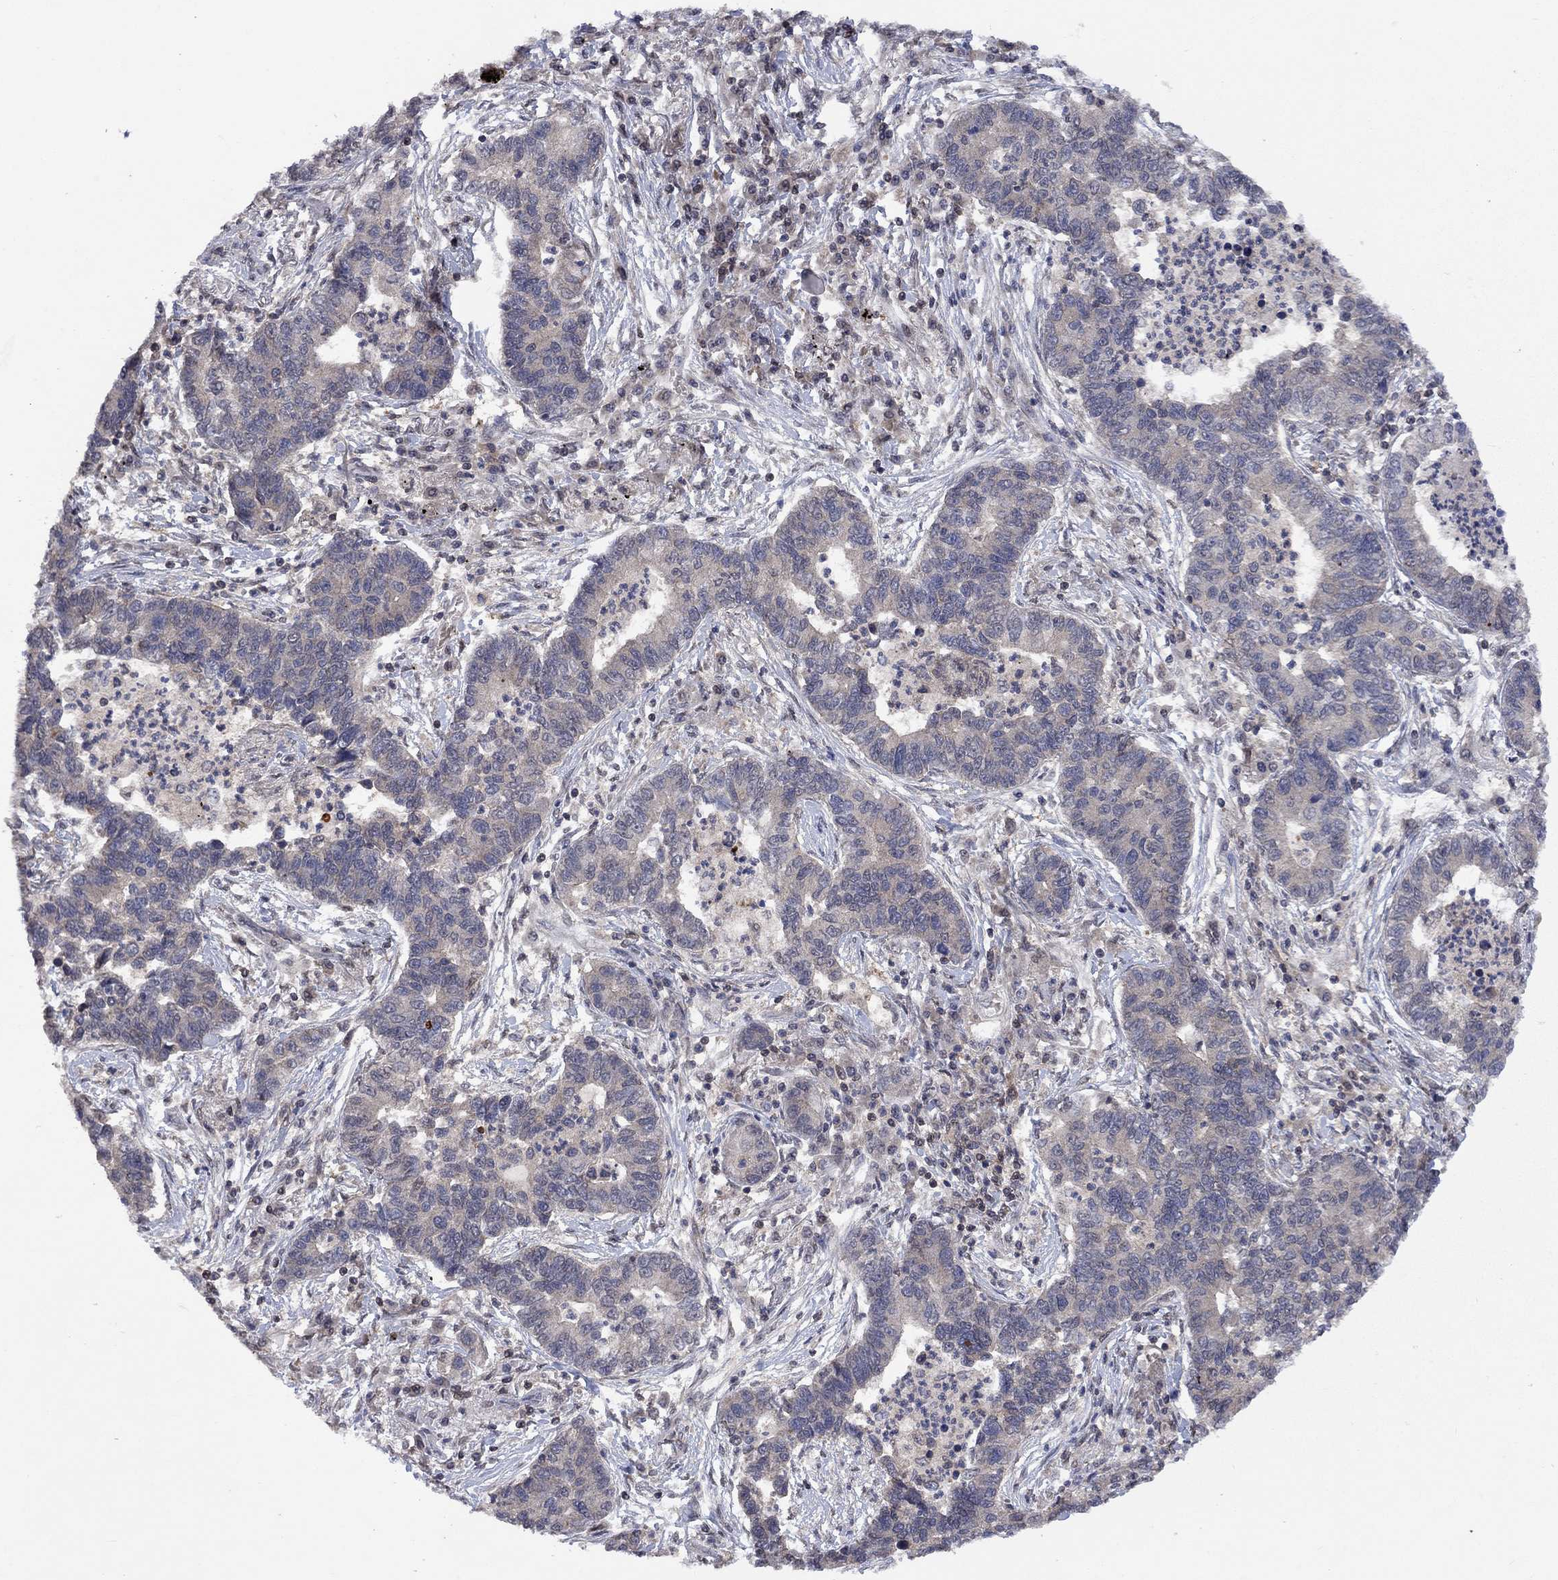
{"staining": {"intensity": "negative", "quantity": "none", "location": "none"}, "tissue": "lung cancer", "cell_type": "Tumor cells", "image_type": "cancer", "snomed": [{"axis": "morphology", "description": "Adenocarcinoma, NOS"}, {"axis": "topography", "description": "Lung"}], "caption": "A histopathology image of human lung cancer (adenocarcinoma) is negative for staining in tumor cells.", "gene": "IAH1", "patient": {"sex": "female", "age": 57}}